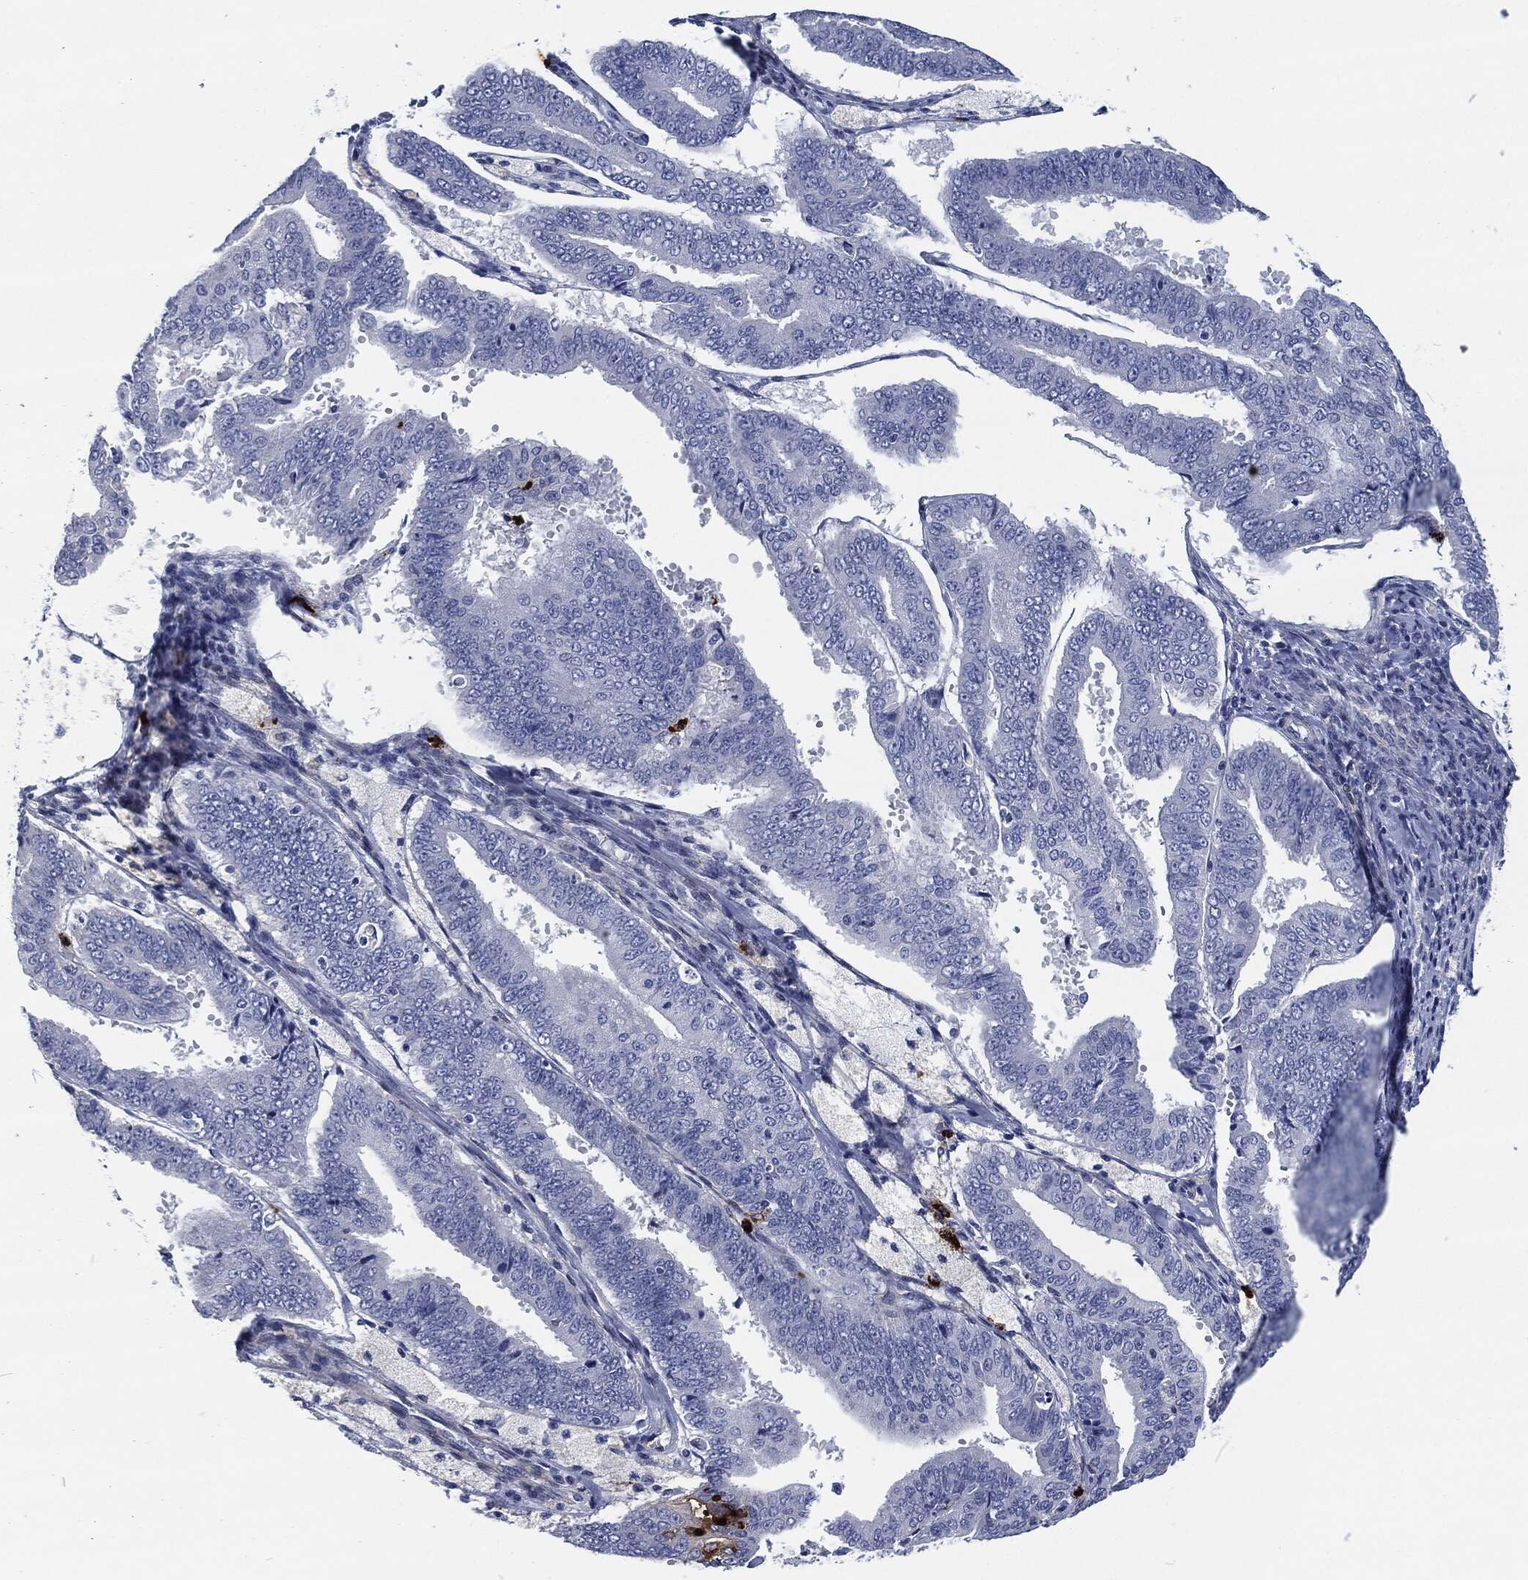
{"staining": {"intensity": "negative", "quantity": "none", "location": "none"}, "tissue": "endometrial cancer", "cell_type": "Tumor cells", "image_type": "cancer", "snomed": [{"axis": "morphology", "description": "Adenocarcinoma, NOS"}, {"axis": "topography", "description": "Endometrium"}], "caption": "There is no significant staining in tumor cells of endometrial cancer. The staining is performed using DAB (3,3'-diaminobenzidine) brown chromogen with nuclei counter-stained in using hematoxylin.", "gene": "MPO", "patient": {"sex": "female", "age": 63}}